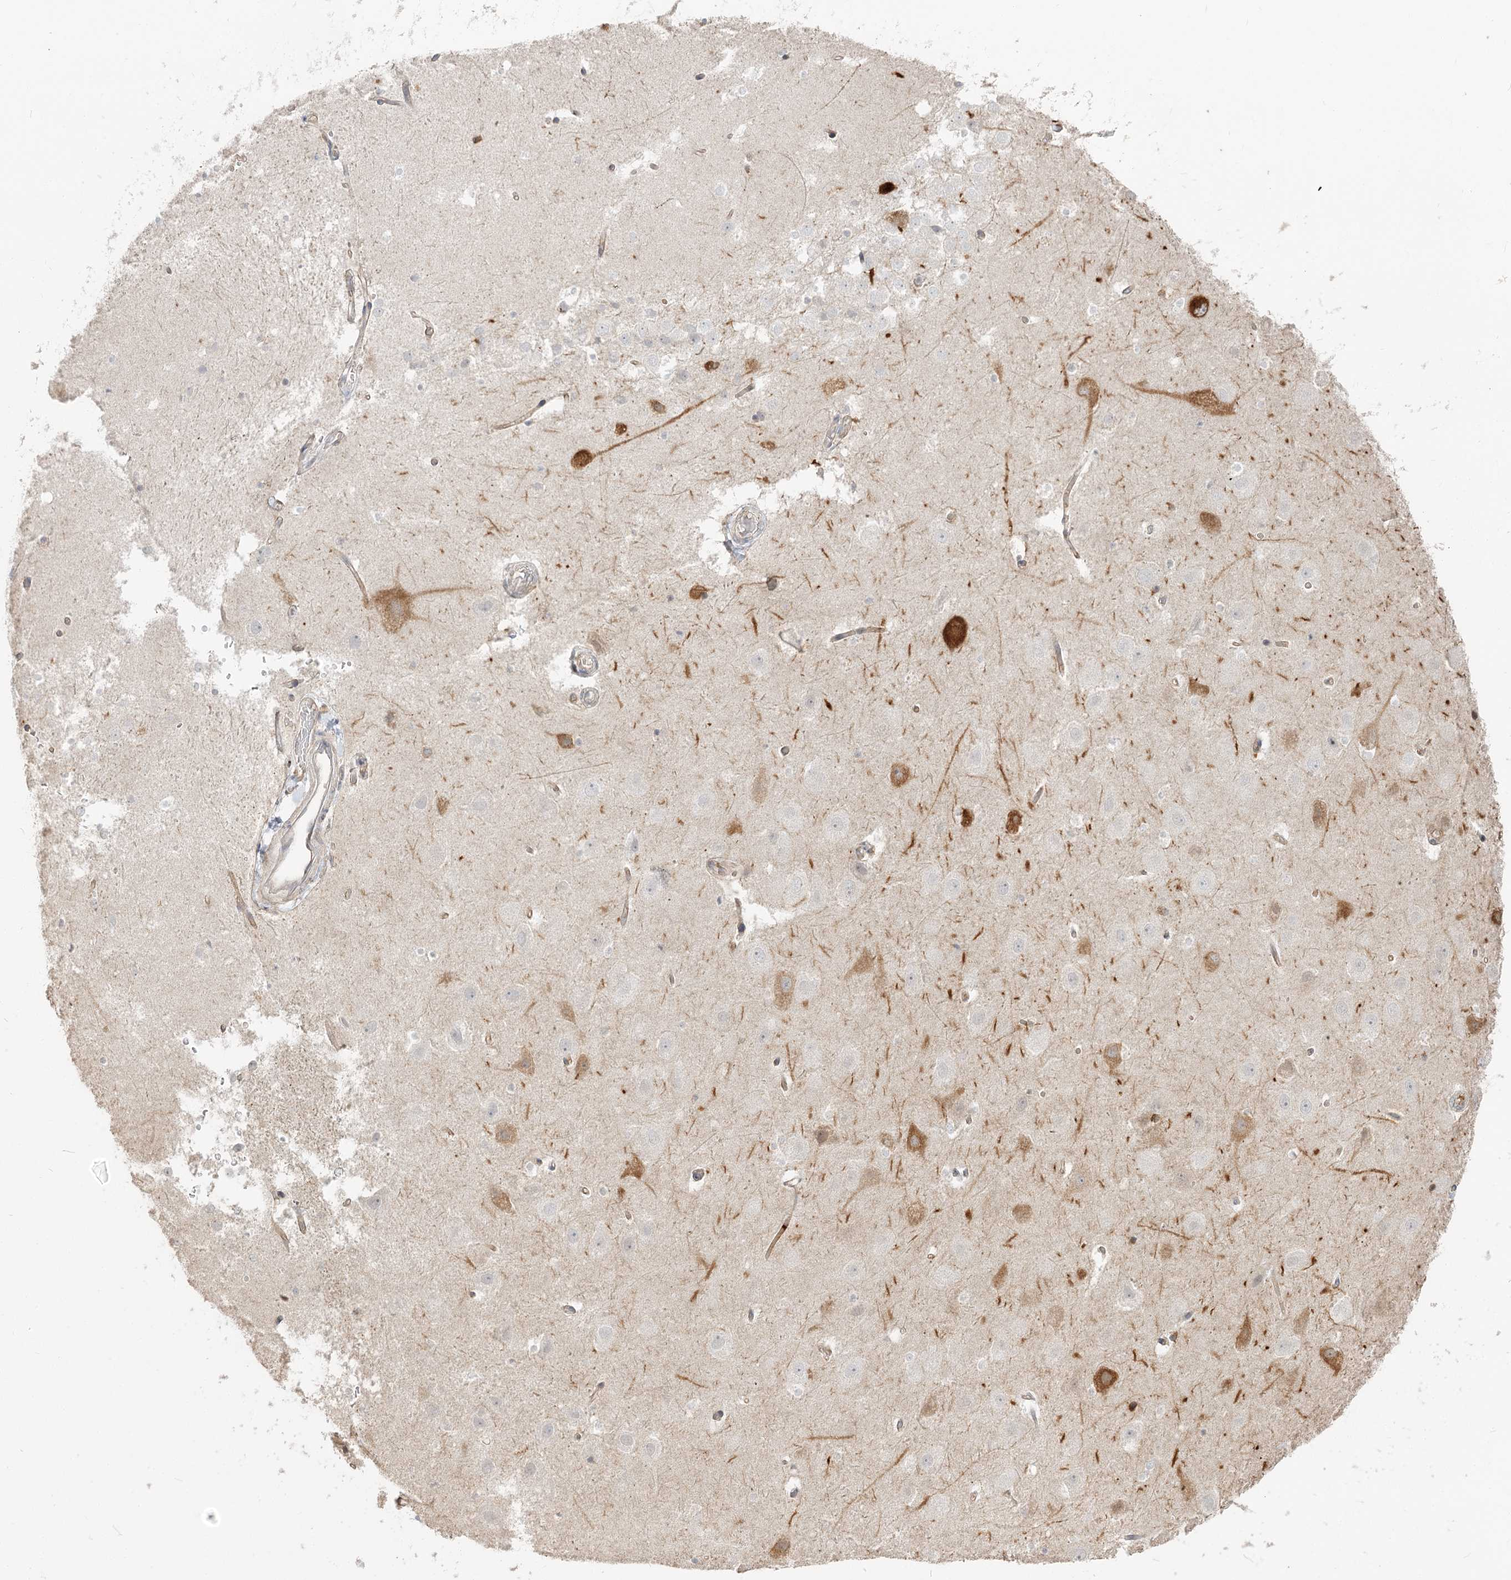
{"staining": {"intensity": "weak", "quantity": "<25%", "location": "cytoplasmic/membranous"}, "tissue": "hippocampus", "cell_type": "Glial cells", "image_type": "normal", "snomed": [{"axis": "morphology", "description": "Normal tissue, NOS"}, {"axis": "topography", "description": "Hippocampus"}], "caption": "High power microscopy image of an IHC image of normal hippocampus, revealing no significant positivity in glial cells. The staining was performed using DAB to visualize the protein expression in brown, while the nuclei were stained in blue with hematoxylin (Magnification: 20x).", "gene": "GUCY2C", "patient": {"sex": "female", "age": 52}}